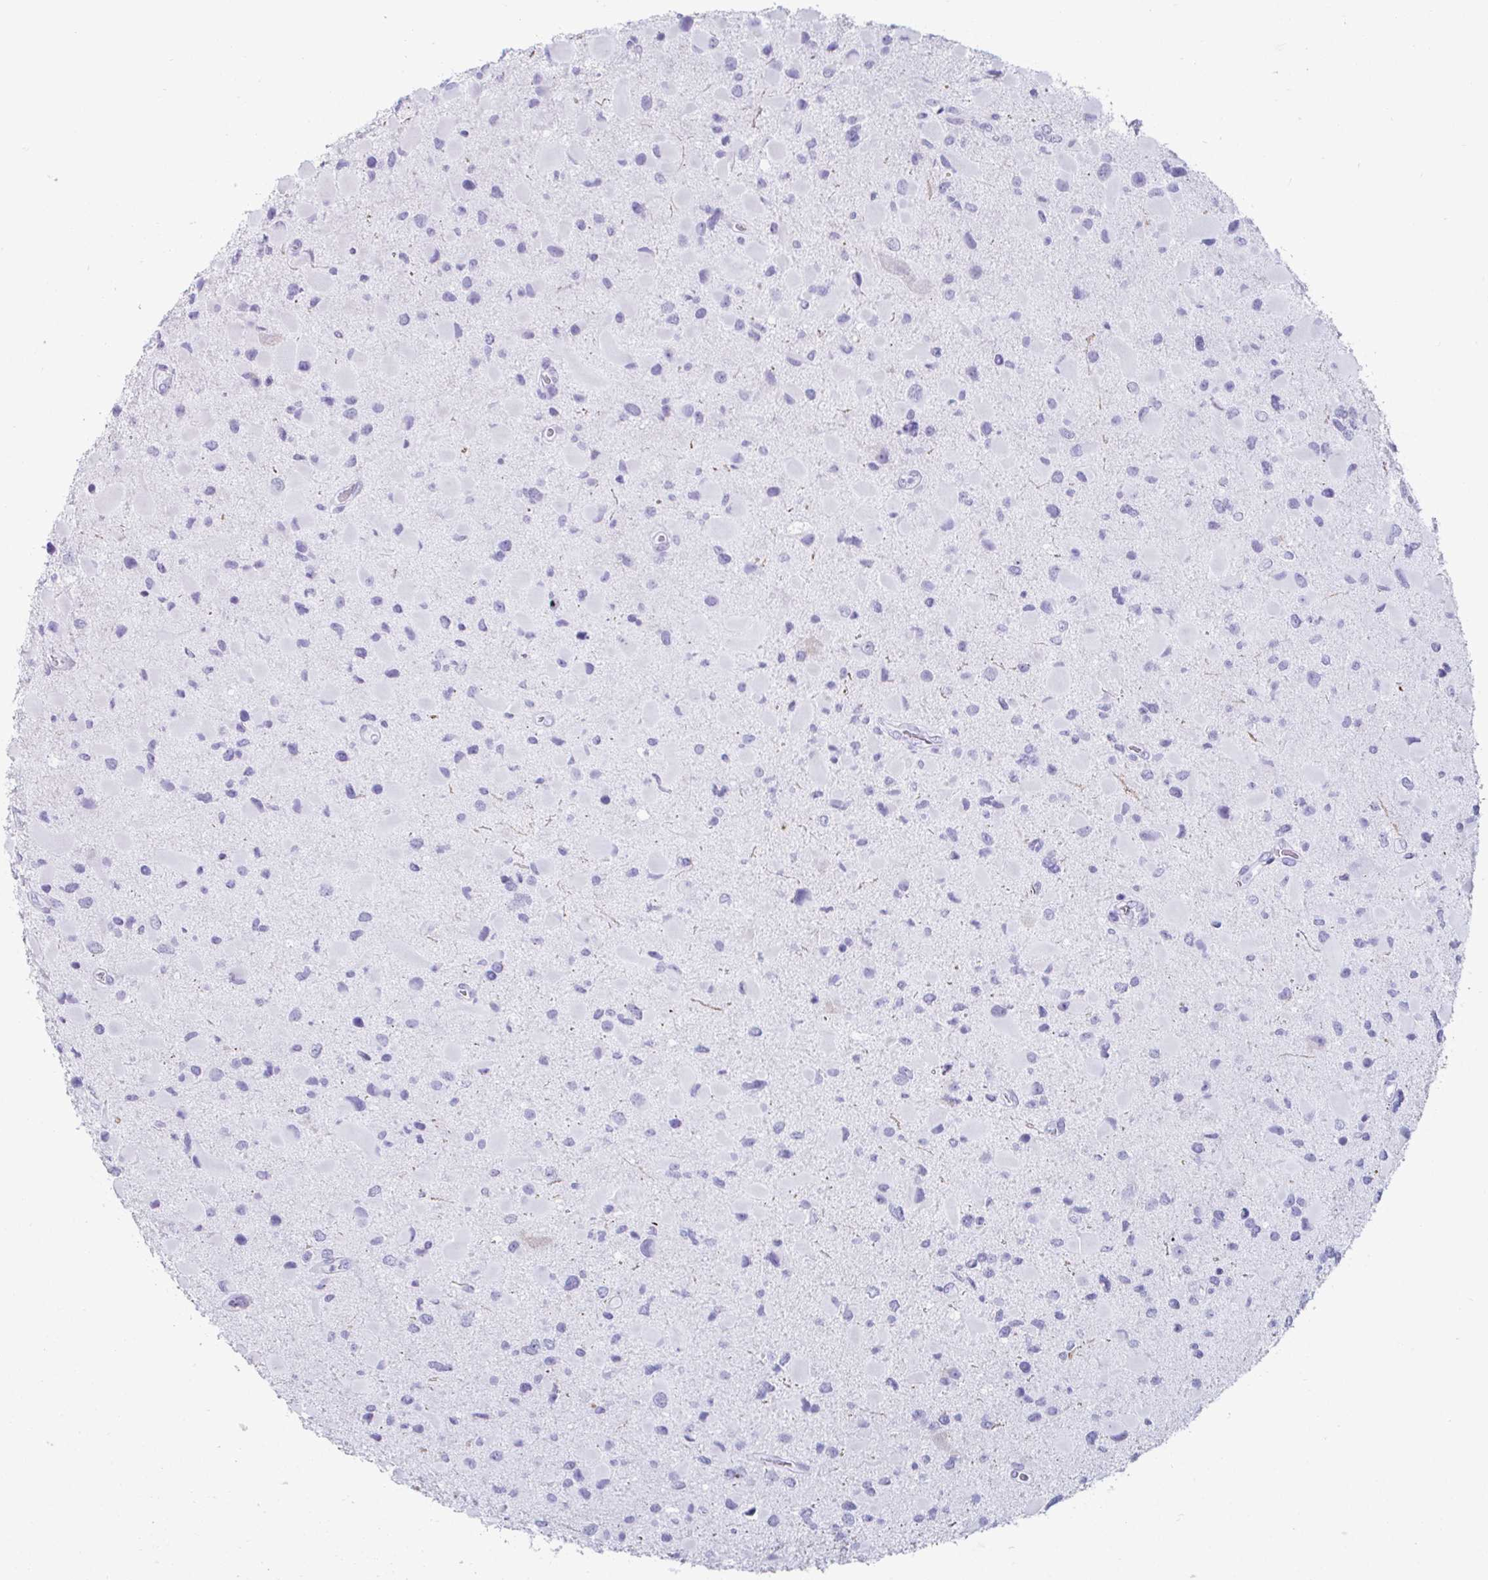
{"staining": {"intensity": "negative", "quantity": "none", "location": "none"}, "tissue": "glioma", "cell_type": "Tumor cells", "image_type": "cancer", "snomed": [{"axis": "morphology", "description": "Glioma, malignant, Low grade"}, {"axis": "topography", "description": "Brain"}], "caption": "This is an immunohistochemistry image of malignant glioma (low-grade). There is no positivity in tumor cells.", "gene": "CREG2", "patient": {"sex": "female", "age": 32}}